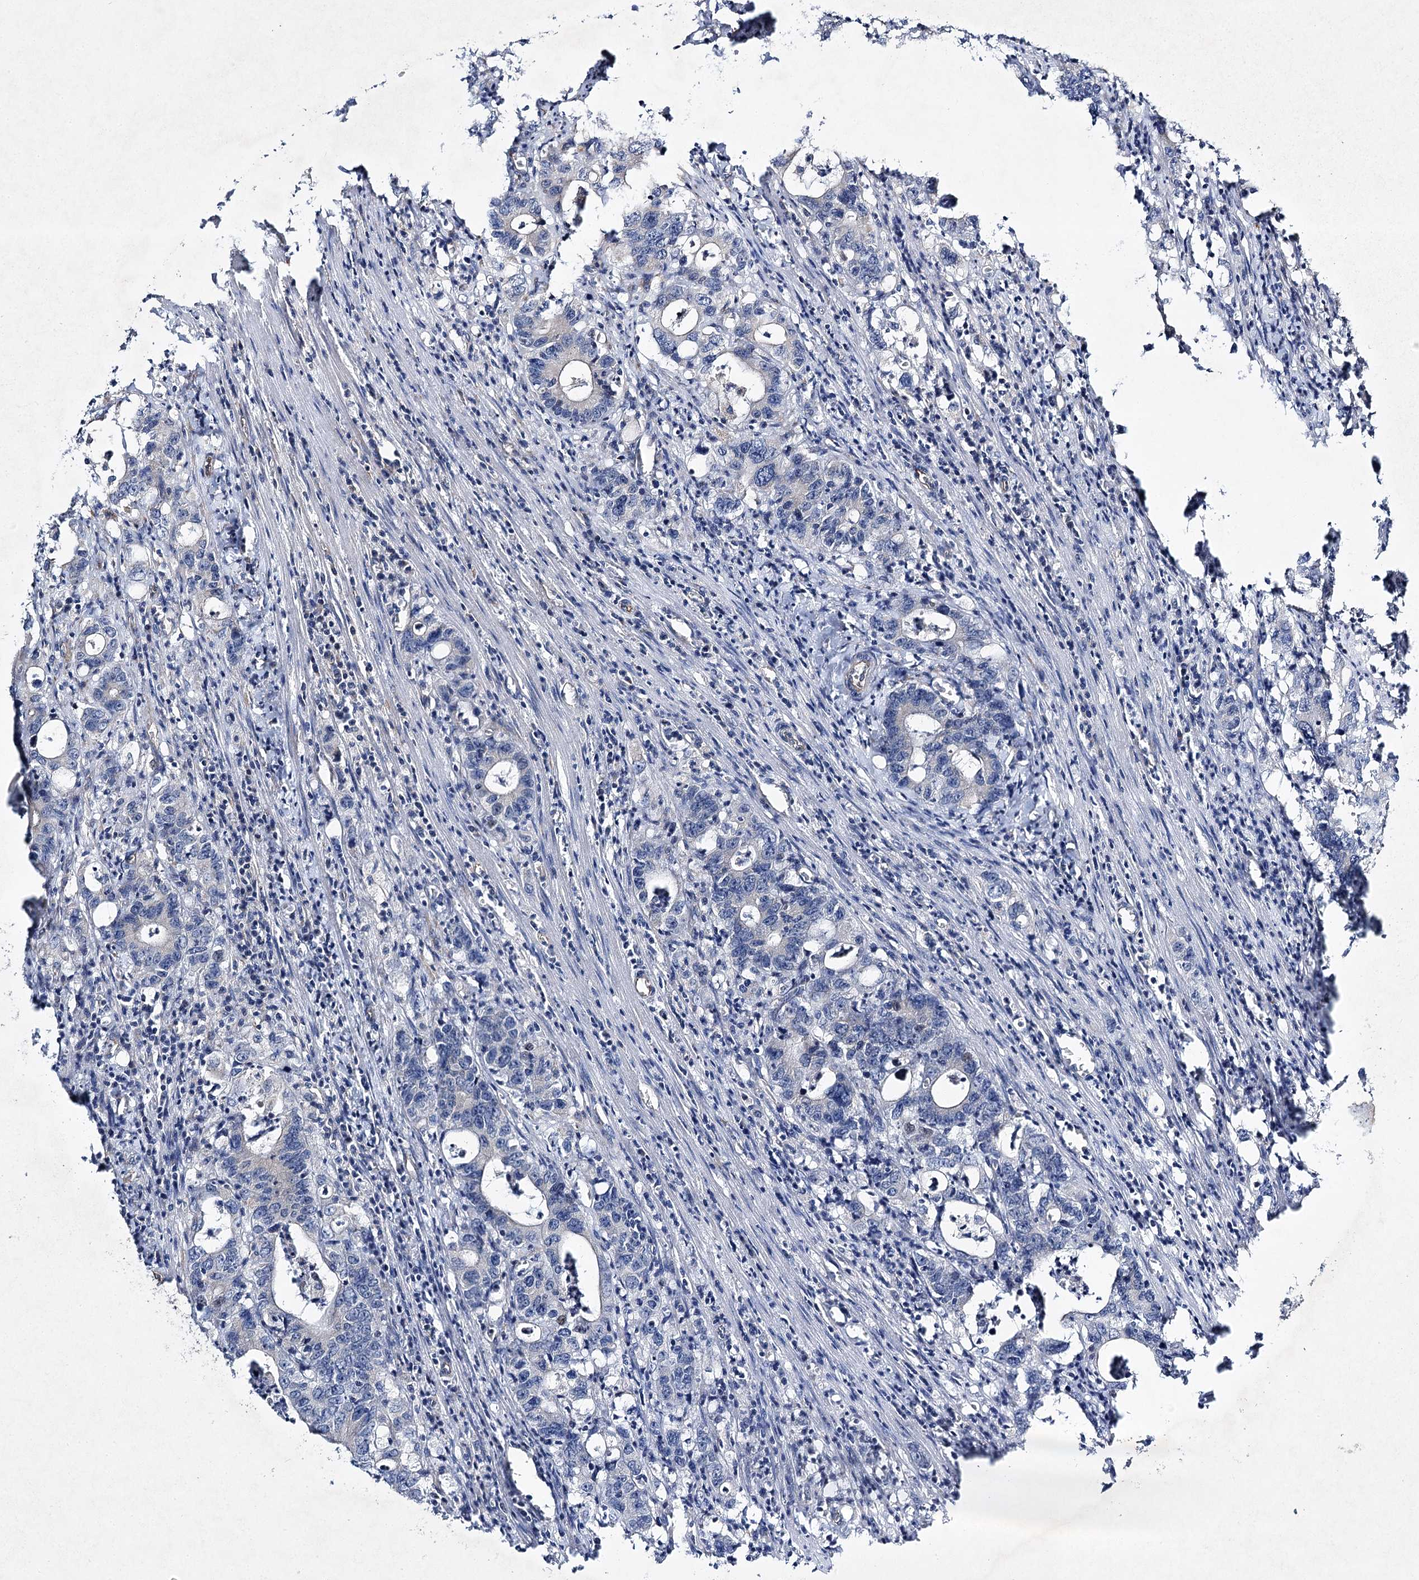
{"staining": {"intensity": "negative", "quantity": "none", "location": "none"}, "tissue": "colorectal cancer", "cell_type": "Tumor cells", "image_type": "cancer", "snomed": [{"axis": "morphology", "description": "Adenocarcinoma, NOS"}, {"axis": "topography", "description": "Colon"}], "caption": "Immunohistochemistry micrograph of human colorectal cancer (adenocarcinoma) stained for a protein (brown), which demonstrates no expression in tumor cells. Nuclei are stained in blue.", "gene": "KIAA0825", "patient": {"sex": "female", "age": 75}}